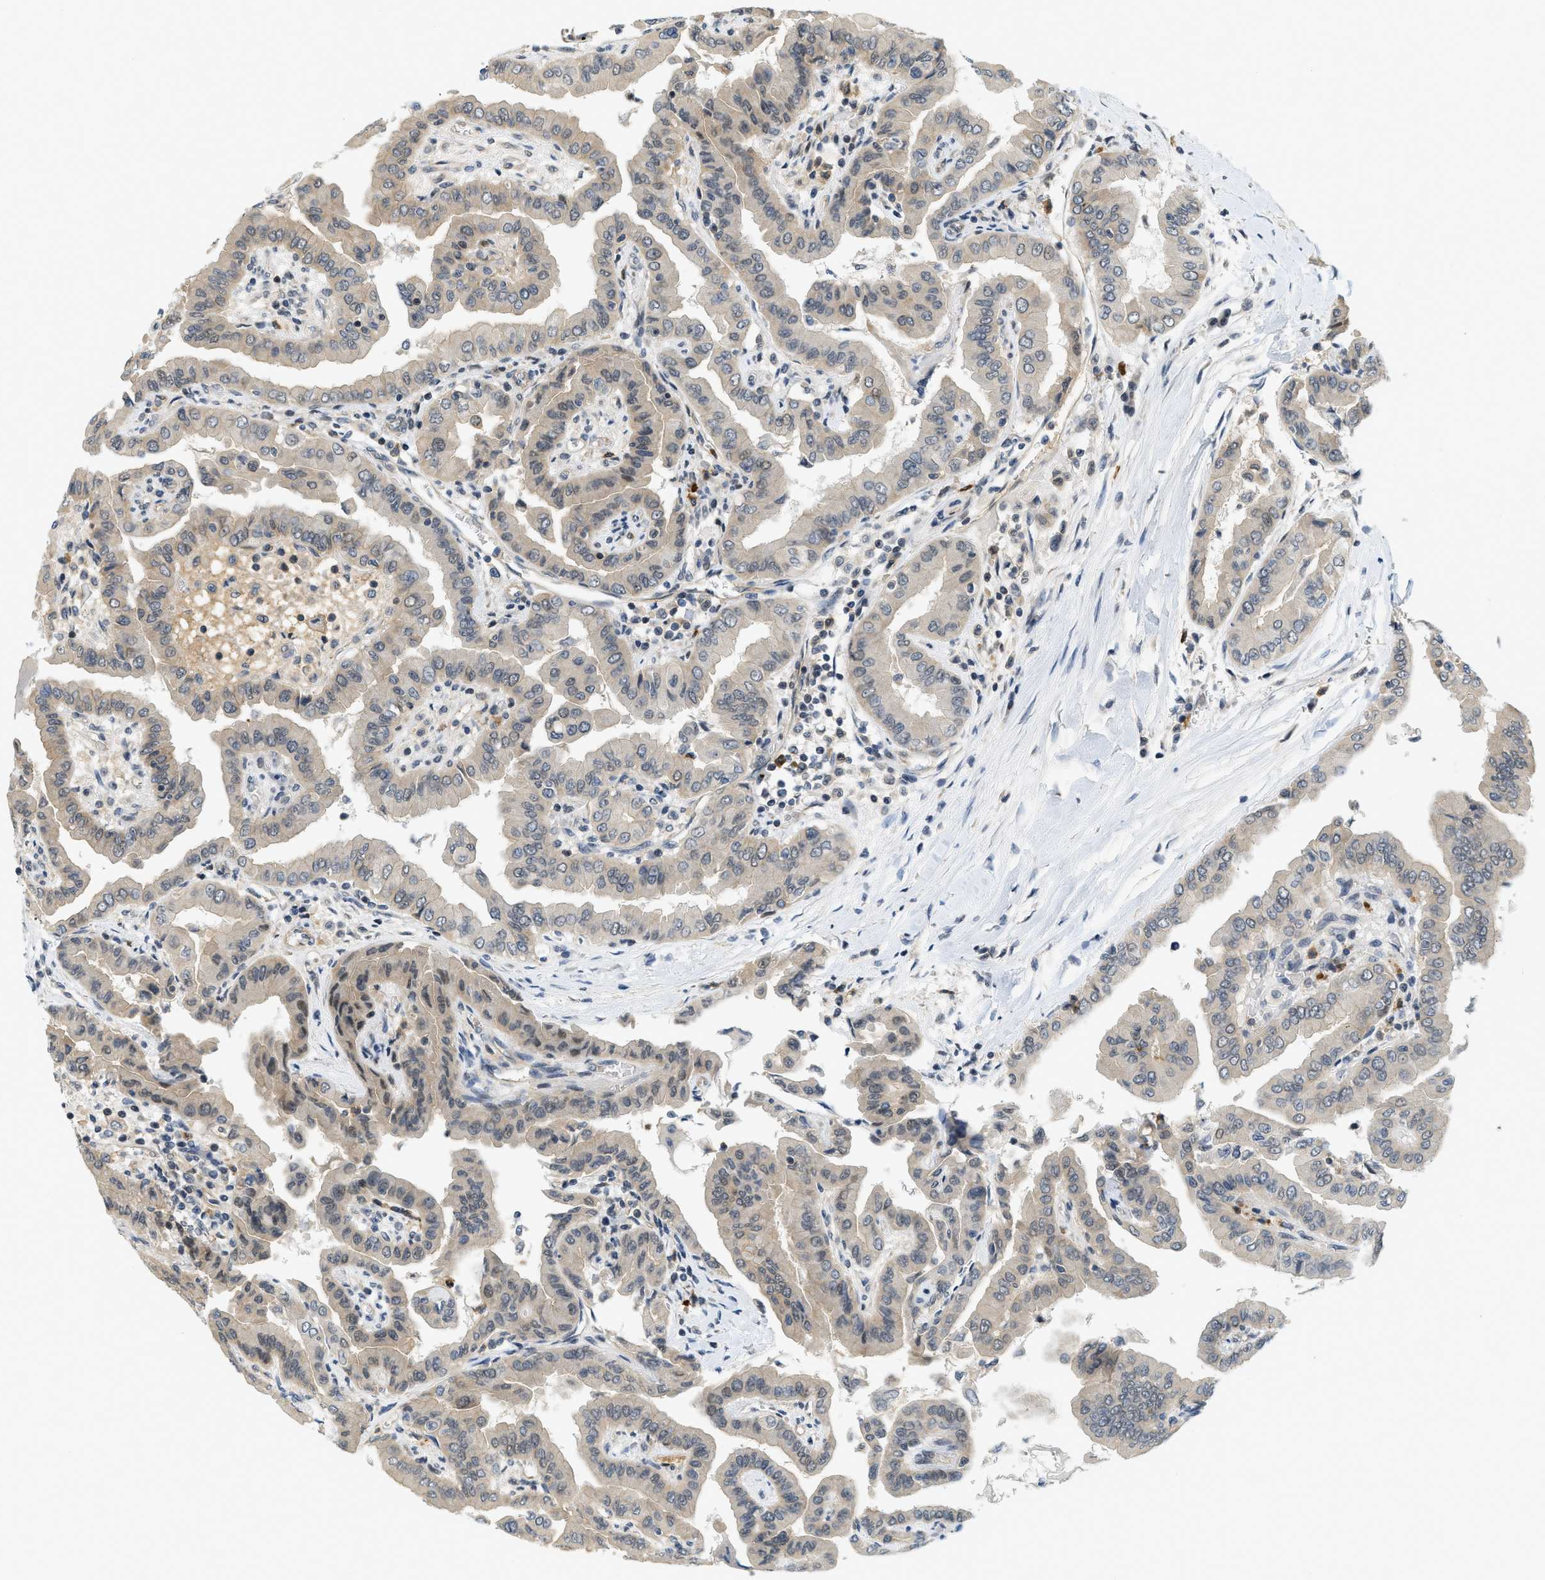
{"staining": {"intensity": "weak", "quantity": "<25%", "location": "cytoplasmic/membranous"}, "tissue": "thyroid cancer", "cell_type": "Tumor cells", "image_type": "cancer", "snomed": [{"axis": "morphology", "description": "Papillary adenocarcinoma, NOS"}, {"axis": "topography", "description": "Thyroid gland"}], "caption": "Micrograph shows no protein positivity in tumor cells of thyroid papillary adenocarcinoma tissue. Nuclei are stained in blue.", "gene": "KMT2A", "patient": {"sex": "male", "age": 33}}